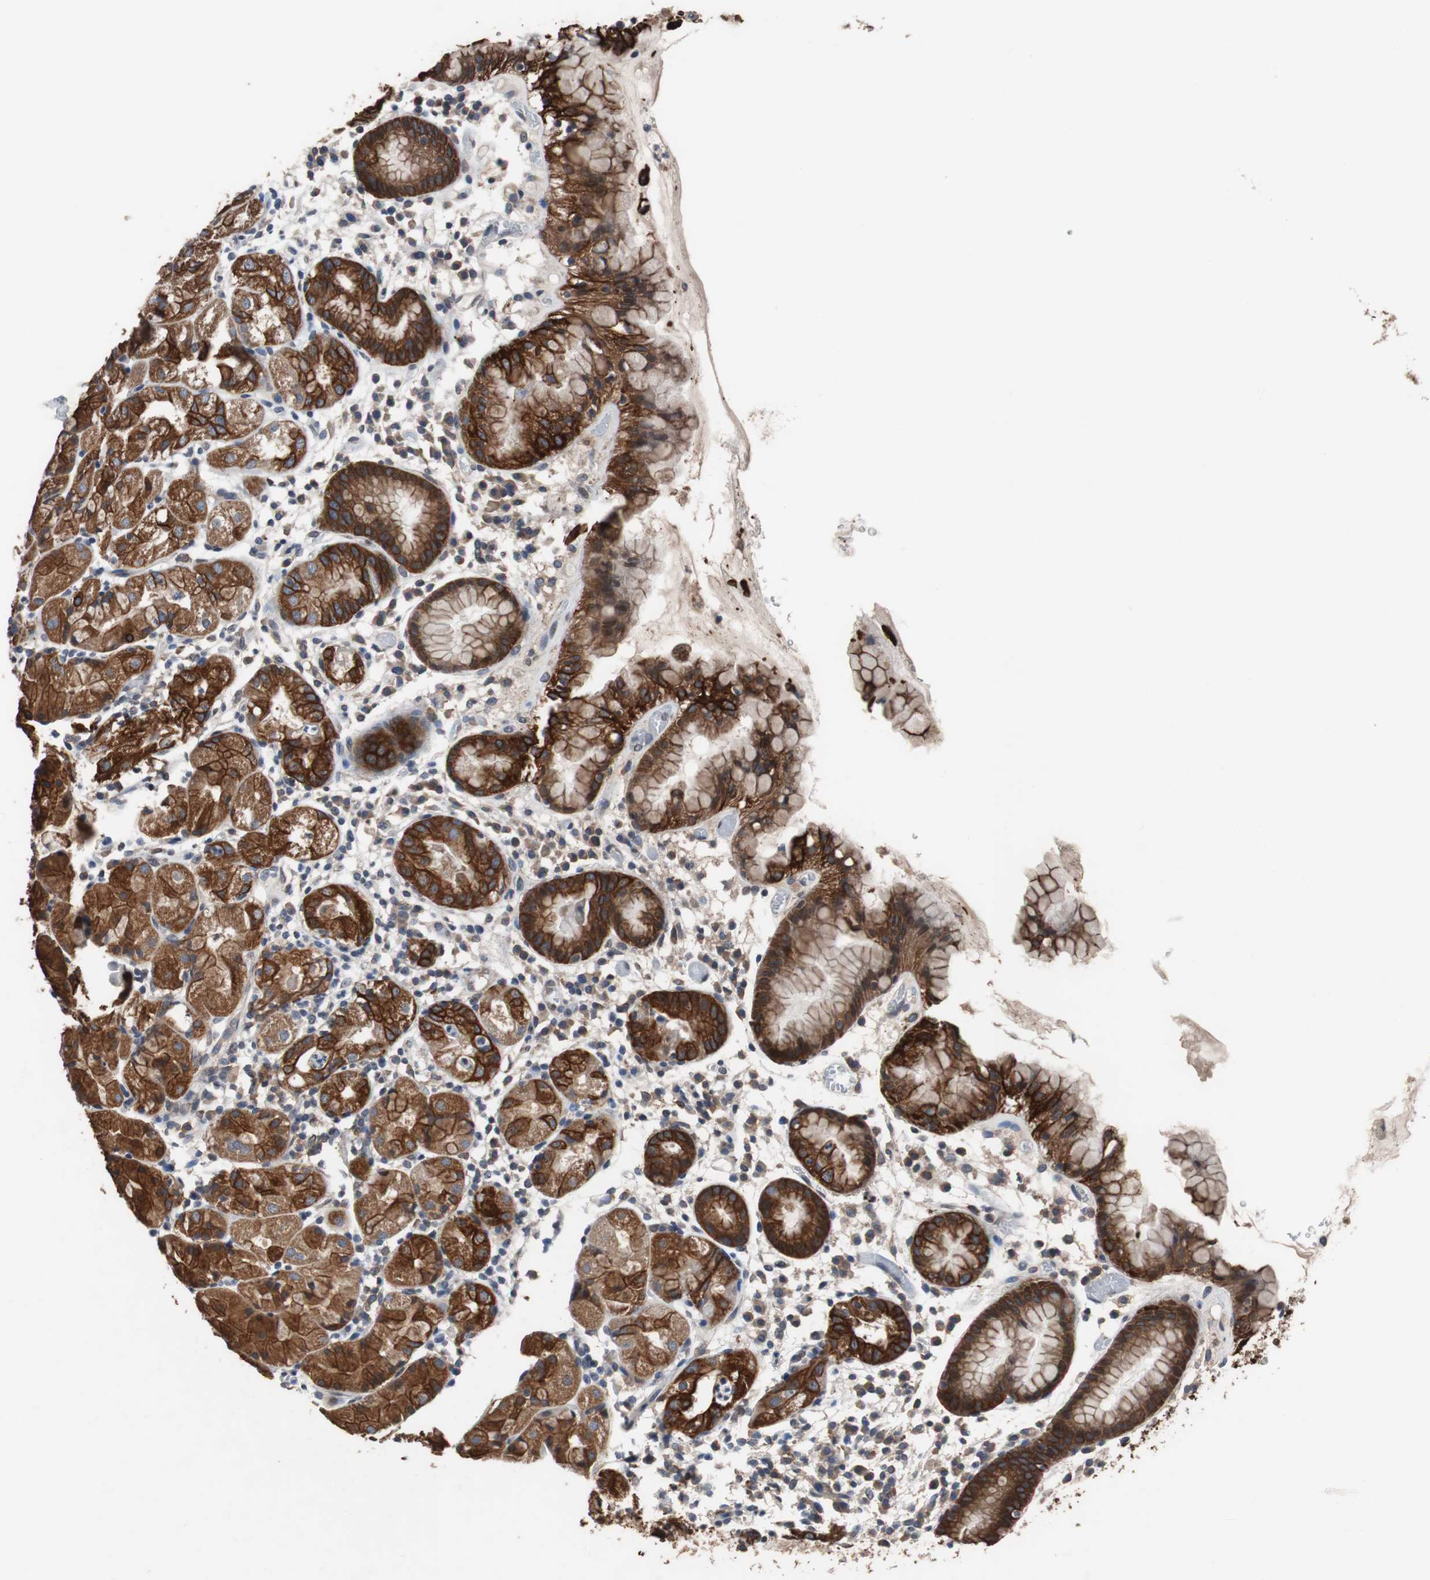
{"staining": {"intensity": "strong", "quantity": ">75%", "location": "cytoplasmic/membranous"}, "tissue": "stomach", "cell_type": "Glandular cells", "image_type": "normal", "snomed": [{"axis": "morphology", "description": "Normal tissue, NOS"}, {"axis": "topography", "description": "Stomach"}, {"axis": "topography", "description": "Stomach, lower"}], "caption": "This micrograph reveals immunohistochemistry (IHC) staining of normal human stomach, with high strong cytoplasmic/membranous expression in approximately >75% of glandular cells.", "gene": "USP10", "patient": {"sex": "female", "age": 75}}